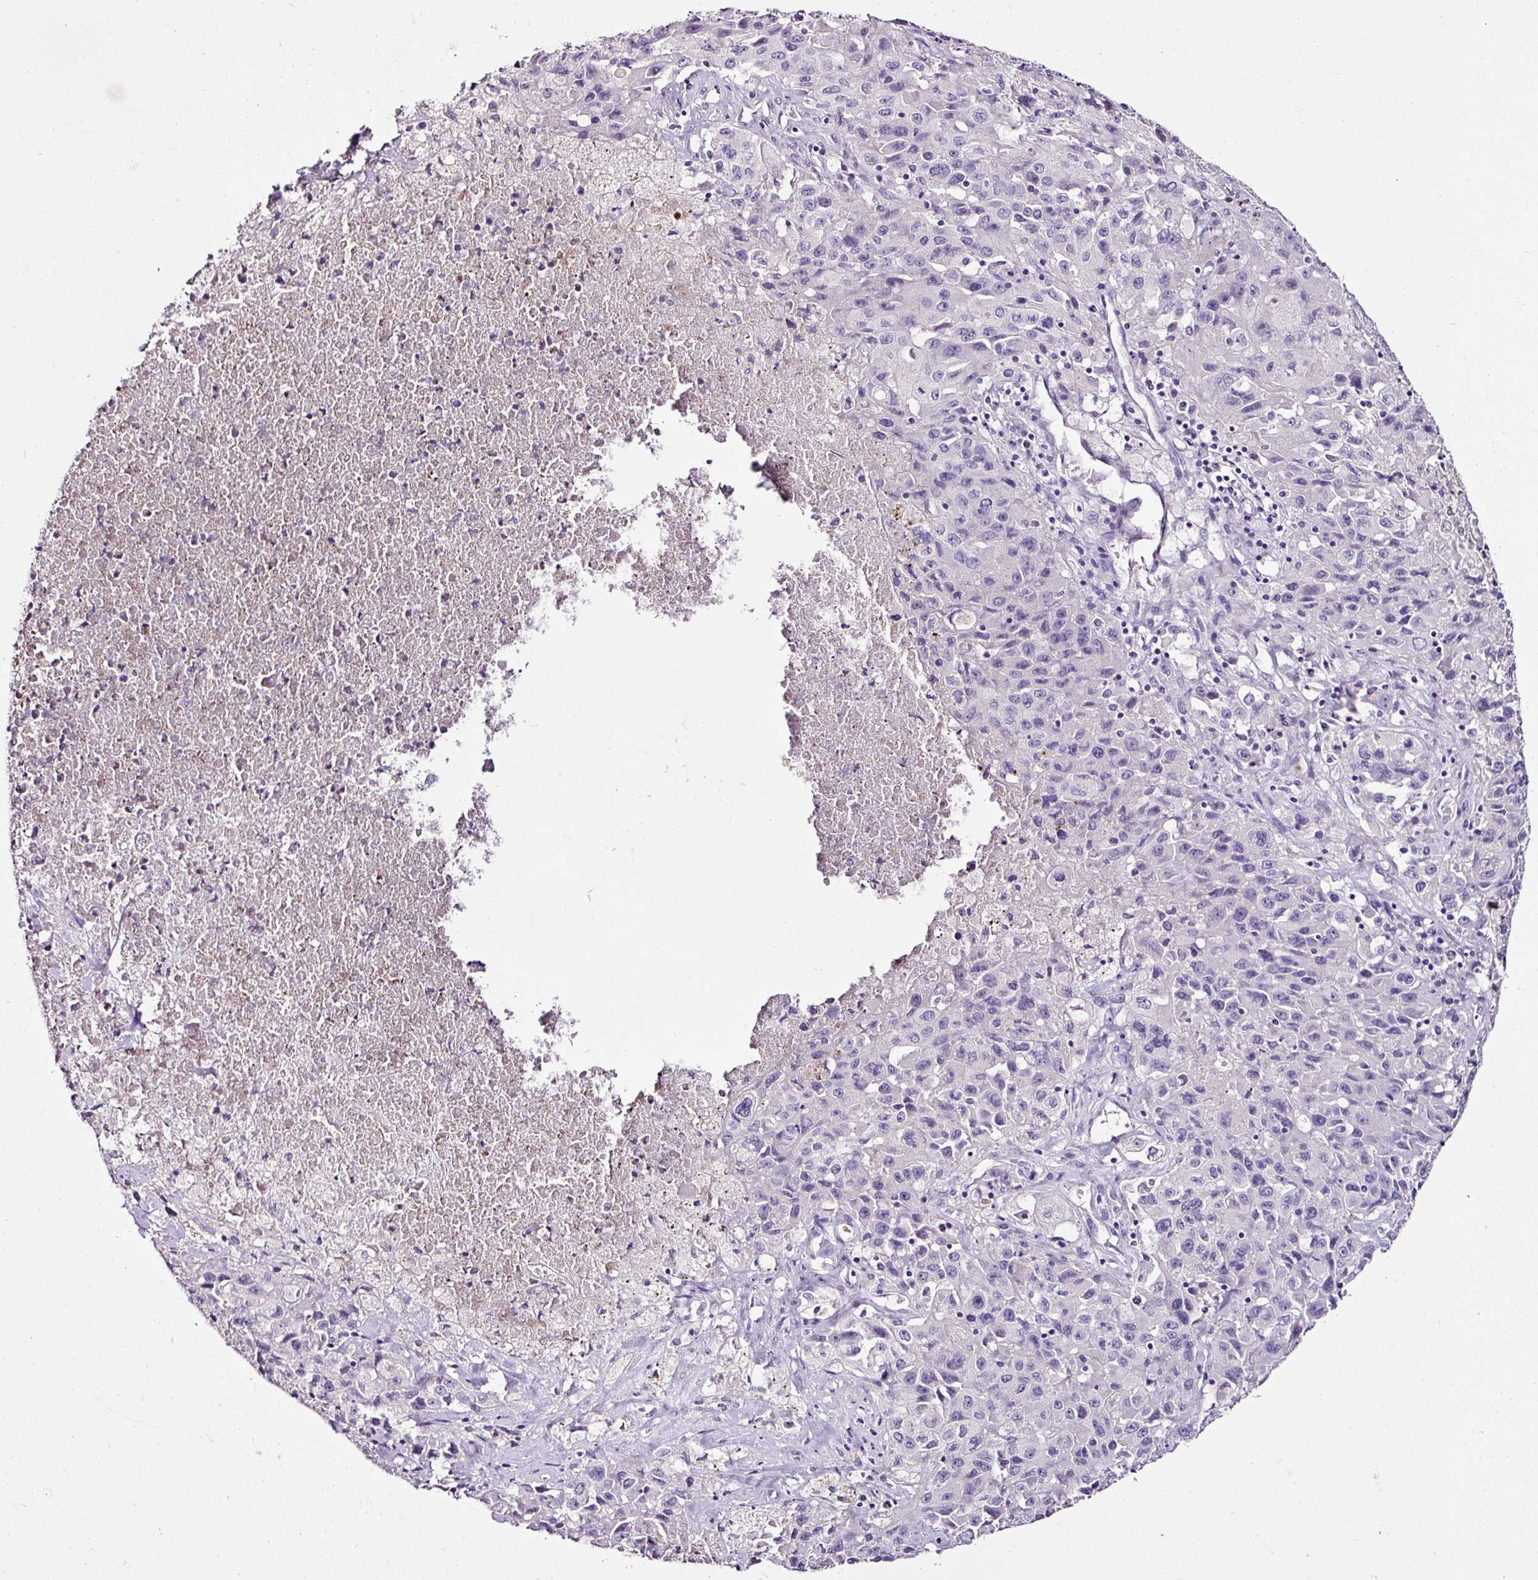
{"staining": {"intensity": "negative", "quantity": "none", "location": "none"}, "tissue": "lung cancer", "cell_type": "Tumor cells", "image_type": "cancer", "snomed": [{"axis": "morphology", "description": "Squamous cell carcinoma, NOS"}, {"axis": "topography", "description": "Lung"}], "caption": "Photomicrograph shows no significant protein staining in tumor cells of lung cancer (squamous cell carcinoma).", "gene": "ESR1", "patient": {"sex": "male", "age": 63}}